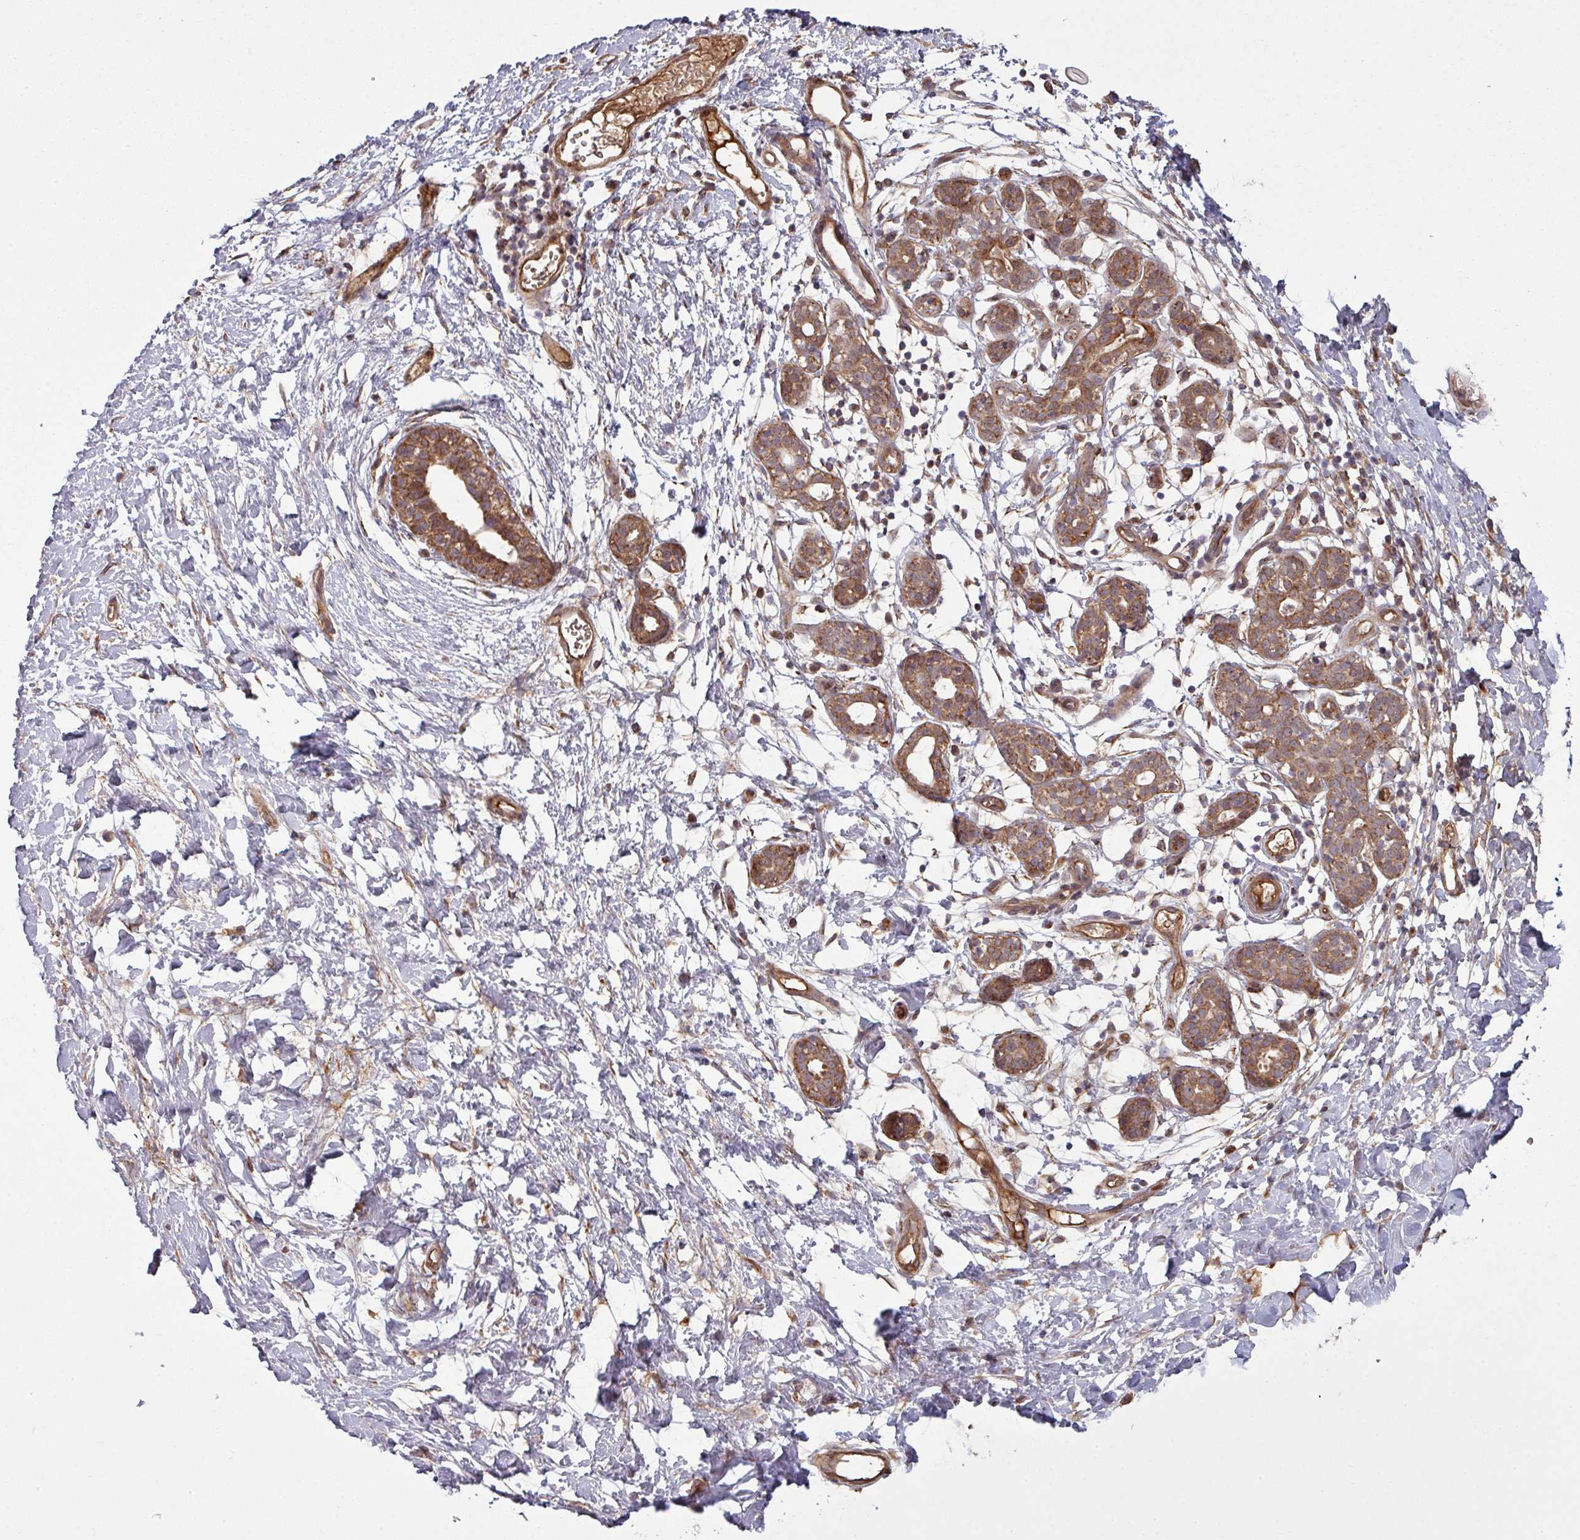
{"staining": {"intensity": "negative", "quantity": "none", "location": "none"}, "tissue": "breast", "cell_type": "Adipocytes", "image_type": "normal", "snomed": [{"axis": "morphology", "description": "Normal tissue, NOS"}, {"axis": "topography", "description": "Breast"}], "caption": "Image shows no significant protein staining in adipocytes of unremarkable breast. The staining is performed using DAB (3,3'-diaminobenzidine) brown chromogen with nuclei counter-stained in using hematoxylin.", "gene": "SNRNP25", "patient": {"sex": "female", "age": 27}}